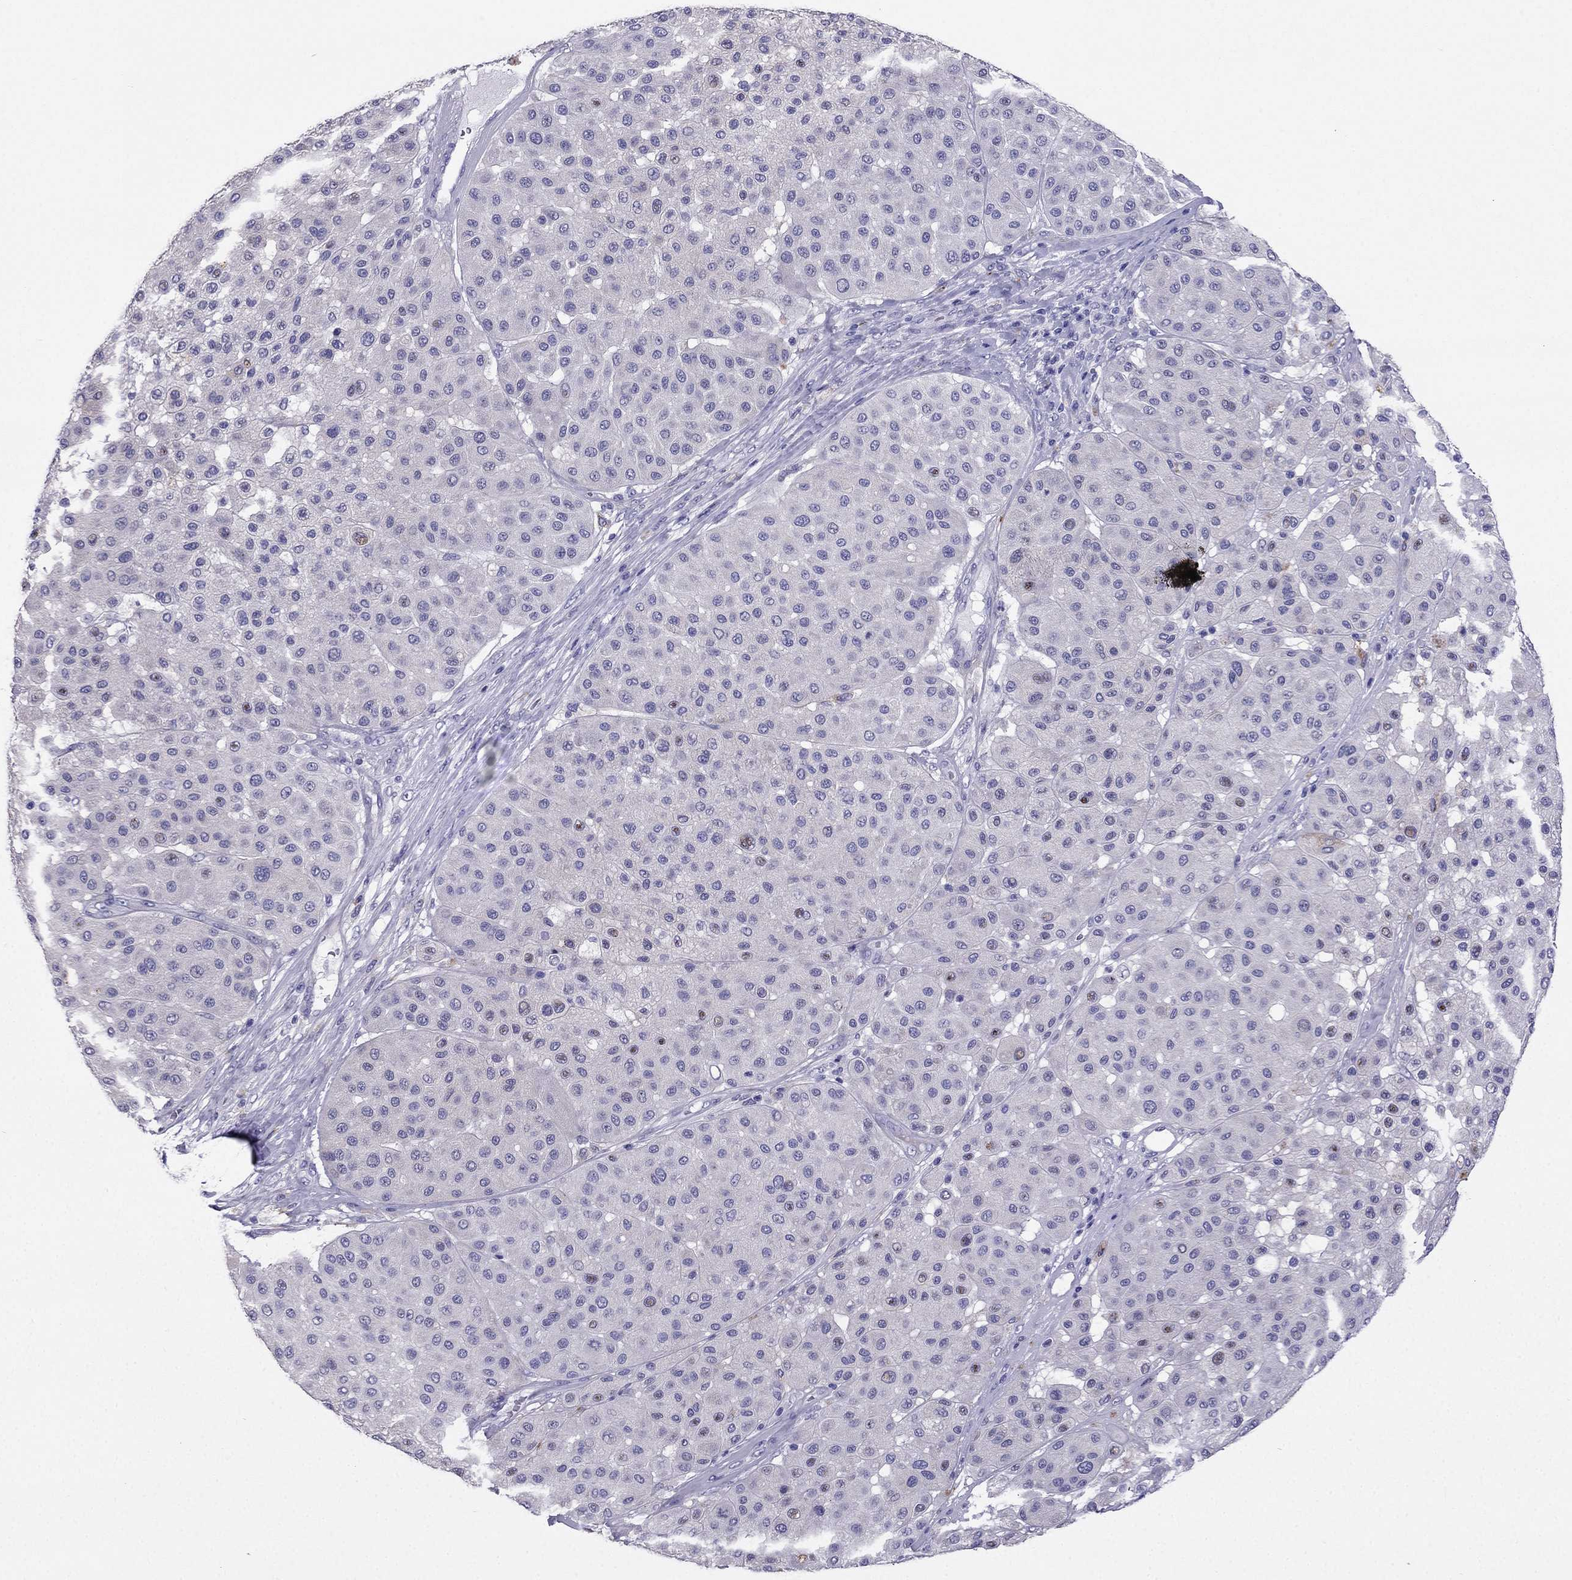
{"staining": {"intensity": "negative", "quantity": "none", "location": "none"}, "tissue": "melanoma", "cell_type": "Tumor cells", "image_type": "cancer", "snomed": [{"axis": "morphology", "description": "Malignant melanoma, Metastatic site"}, {"axis": "topography", "description": "Smooth muscle"}], "caption": "Immunohistochemical staining of human malignant melanoma (metastatic site) exhibits no significant positivity in tumor cells.", "gene": "PTH", "patient": {"sex": "male", "age": 41}}